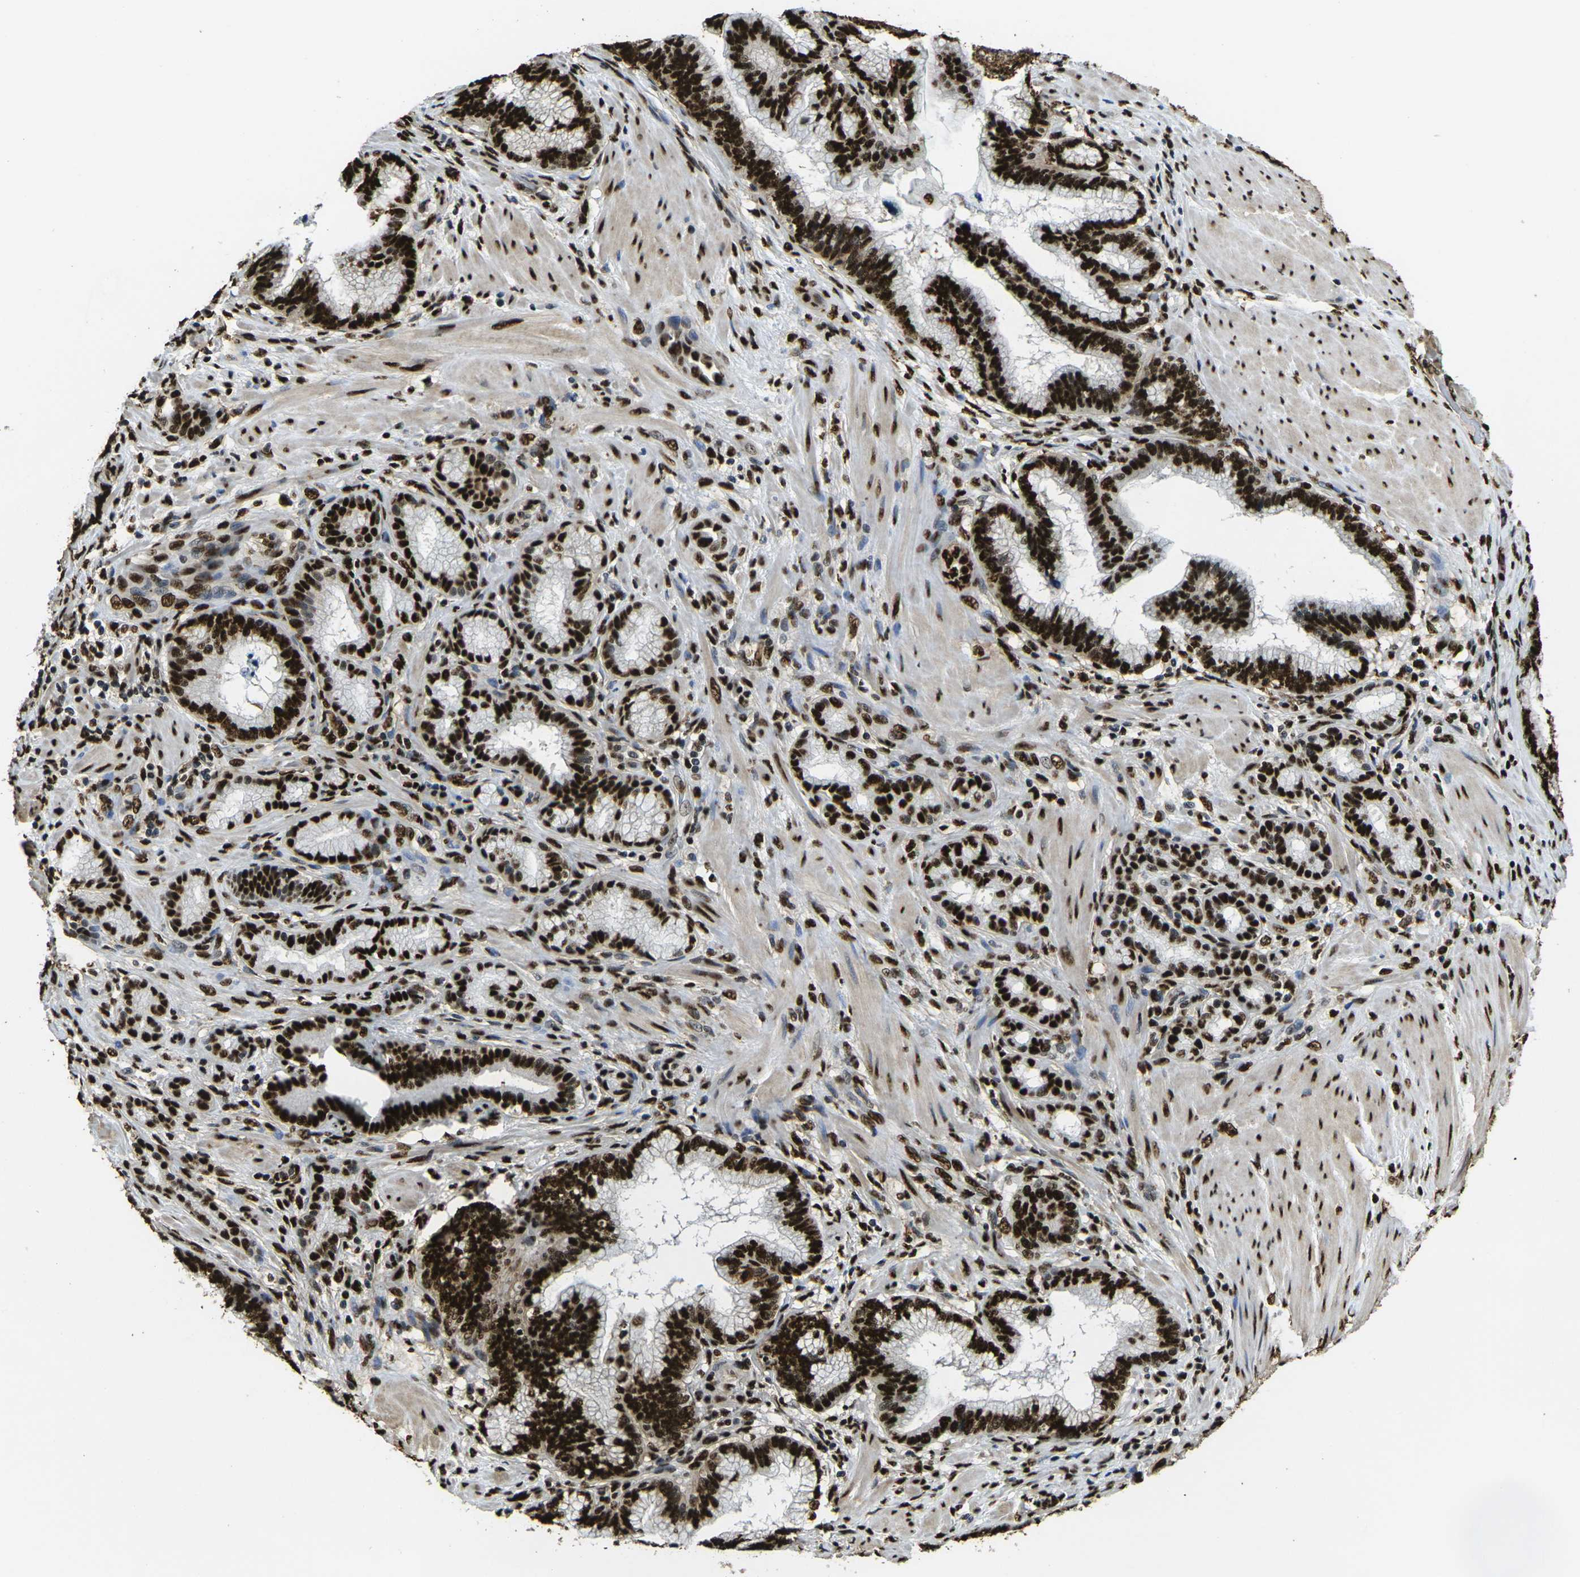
{"staining": {"intensity": "strong", "quantity": ">75%", "location": "nuclear"}, "tissue": "pancreatic cancer", "cell_type": "Tumor cells", "image_type": "cancer", "snomed": [{"axis": "morphology", "description": "Adenocarcinoma, NOS"}, {"axis": "topography", "description": "Pancreas"}], "caption": "Pancreatic cancer (adenocarcinoma) tissue displays strong nuclear expression in approximately >75% of tumor cells, visualized by immunohistochemistry. (DAB (3,3'-diaminobenzidine) = brown stain, brightfield microscopy at high magnification).", "gene": "SMARCC1", "patient": {"sex": "female", "age": 64}}